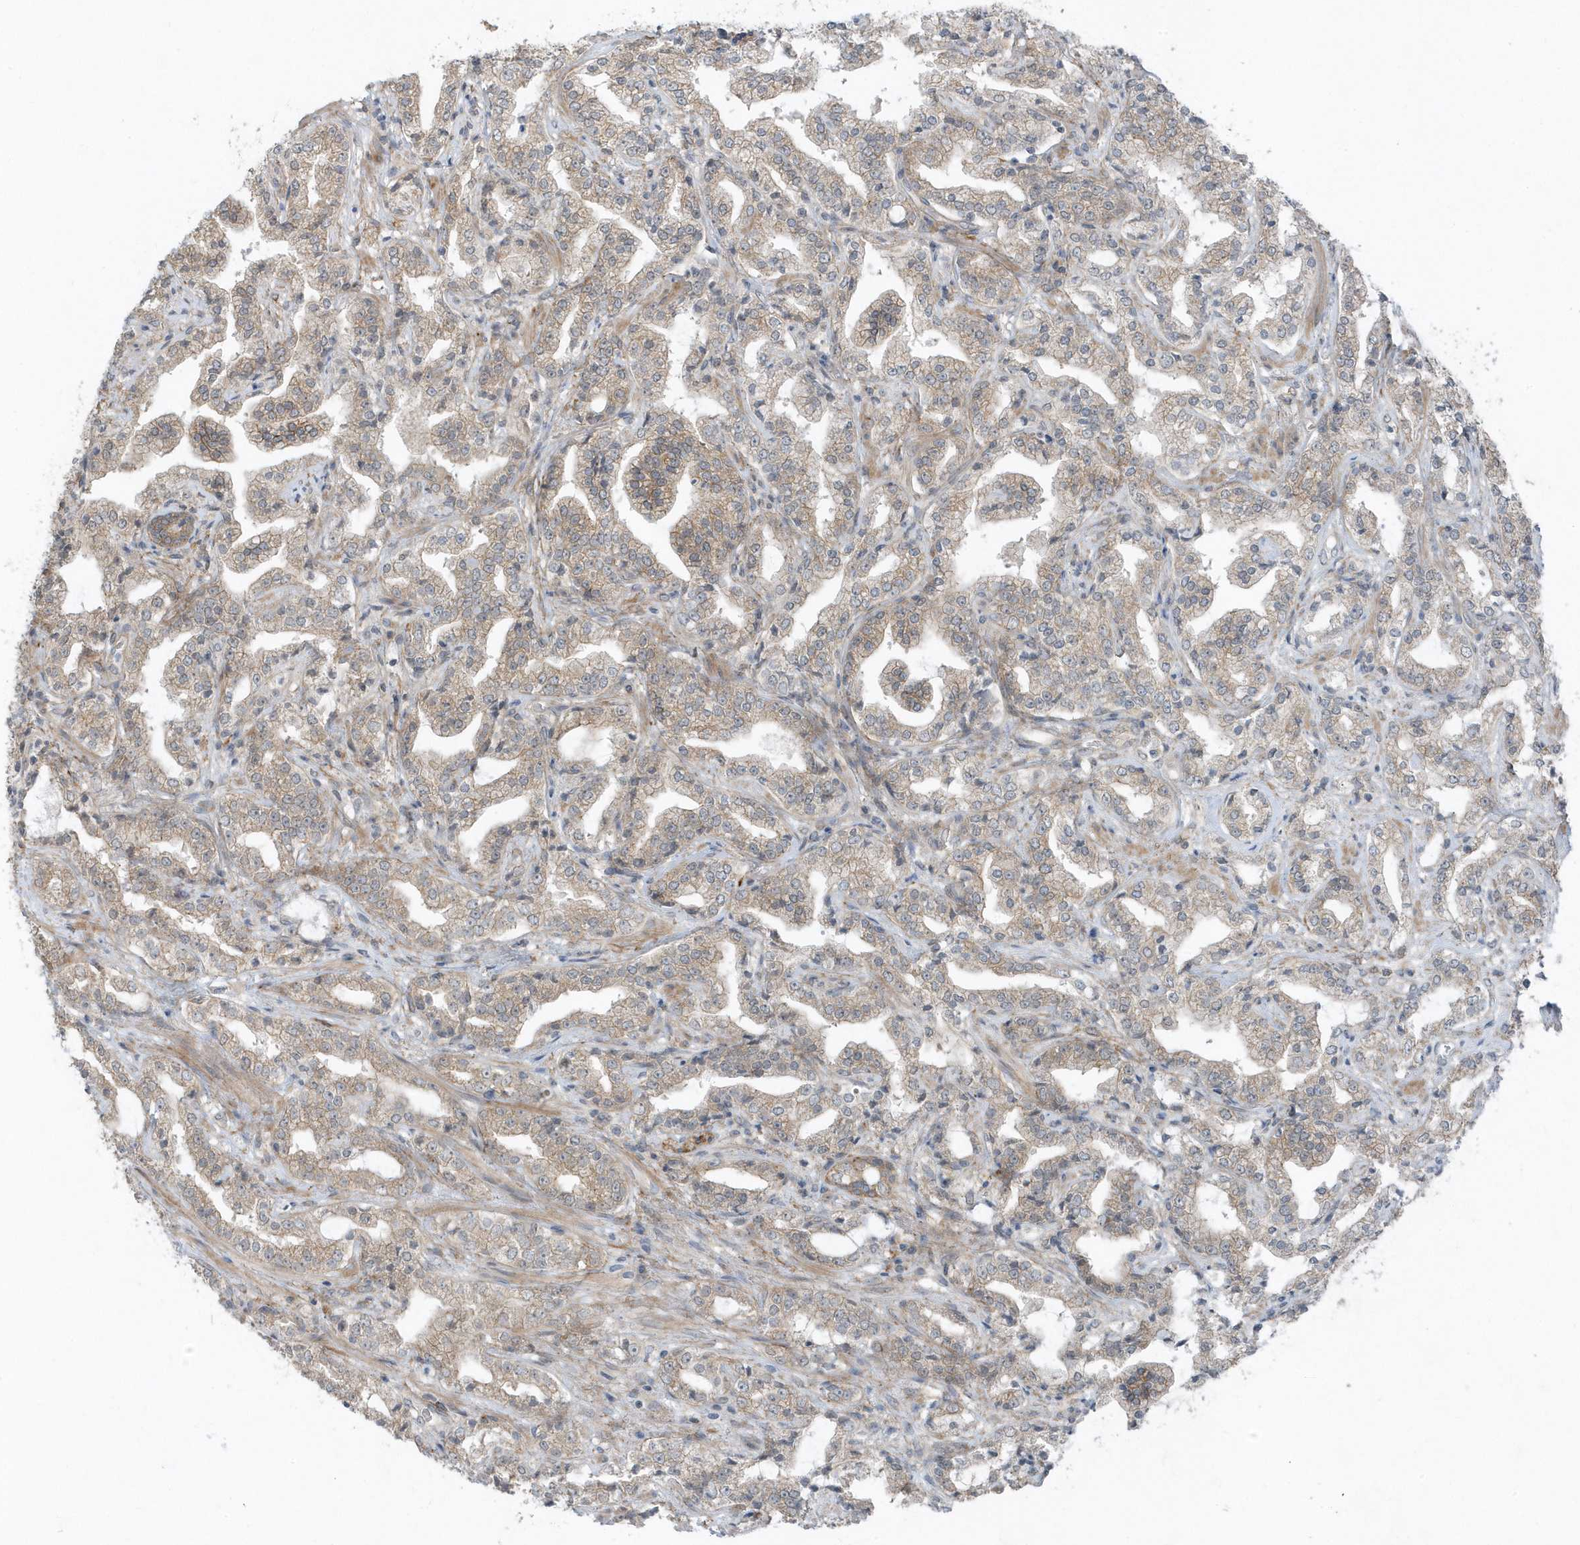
{"staining": {"intensity": "weak", "quantity": ">75%", "location": "cytoplasmic/membranous"}, "tissue": "prostate cancer", "cell_type": "Tumor cells", "image_type": "cancer", "snomed": [{"axis": "morphology", "description": "Adenocarcinoma, High grade"}, {"axis": "topography", "description": "Prostate"}], "caption": "Immunohistochemical staining of prostate adenocarcinoma (high-grade) demonstrates weak cytoplasmic/membranous protein positivity in about >75% of tumor cells.", "gene": "PARD3B", "patient": {"sex": "male", "age": 64}}